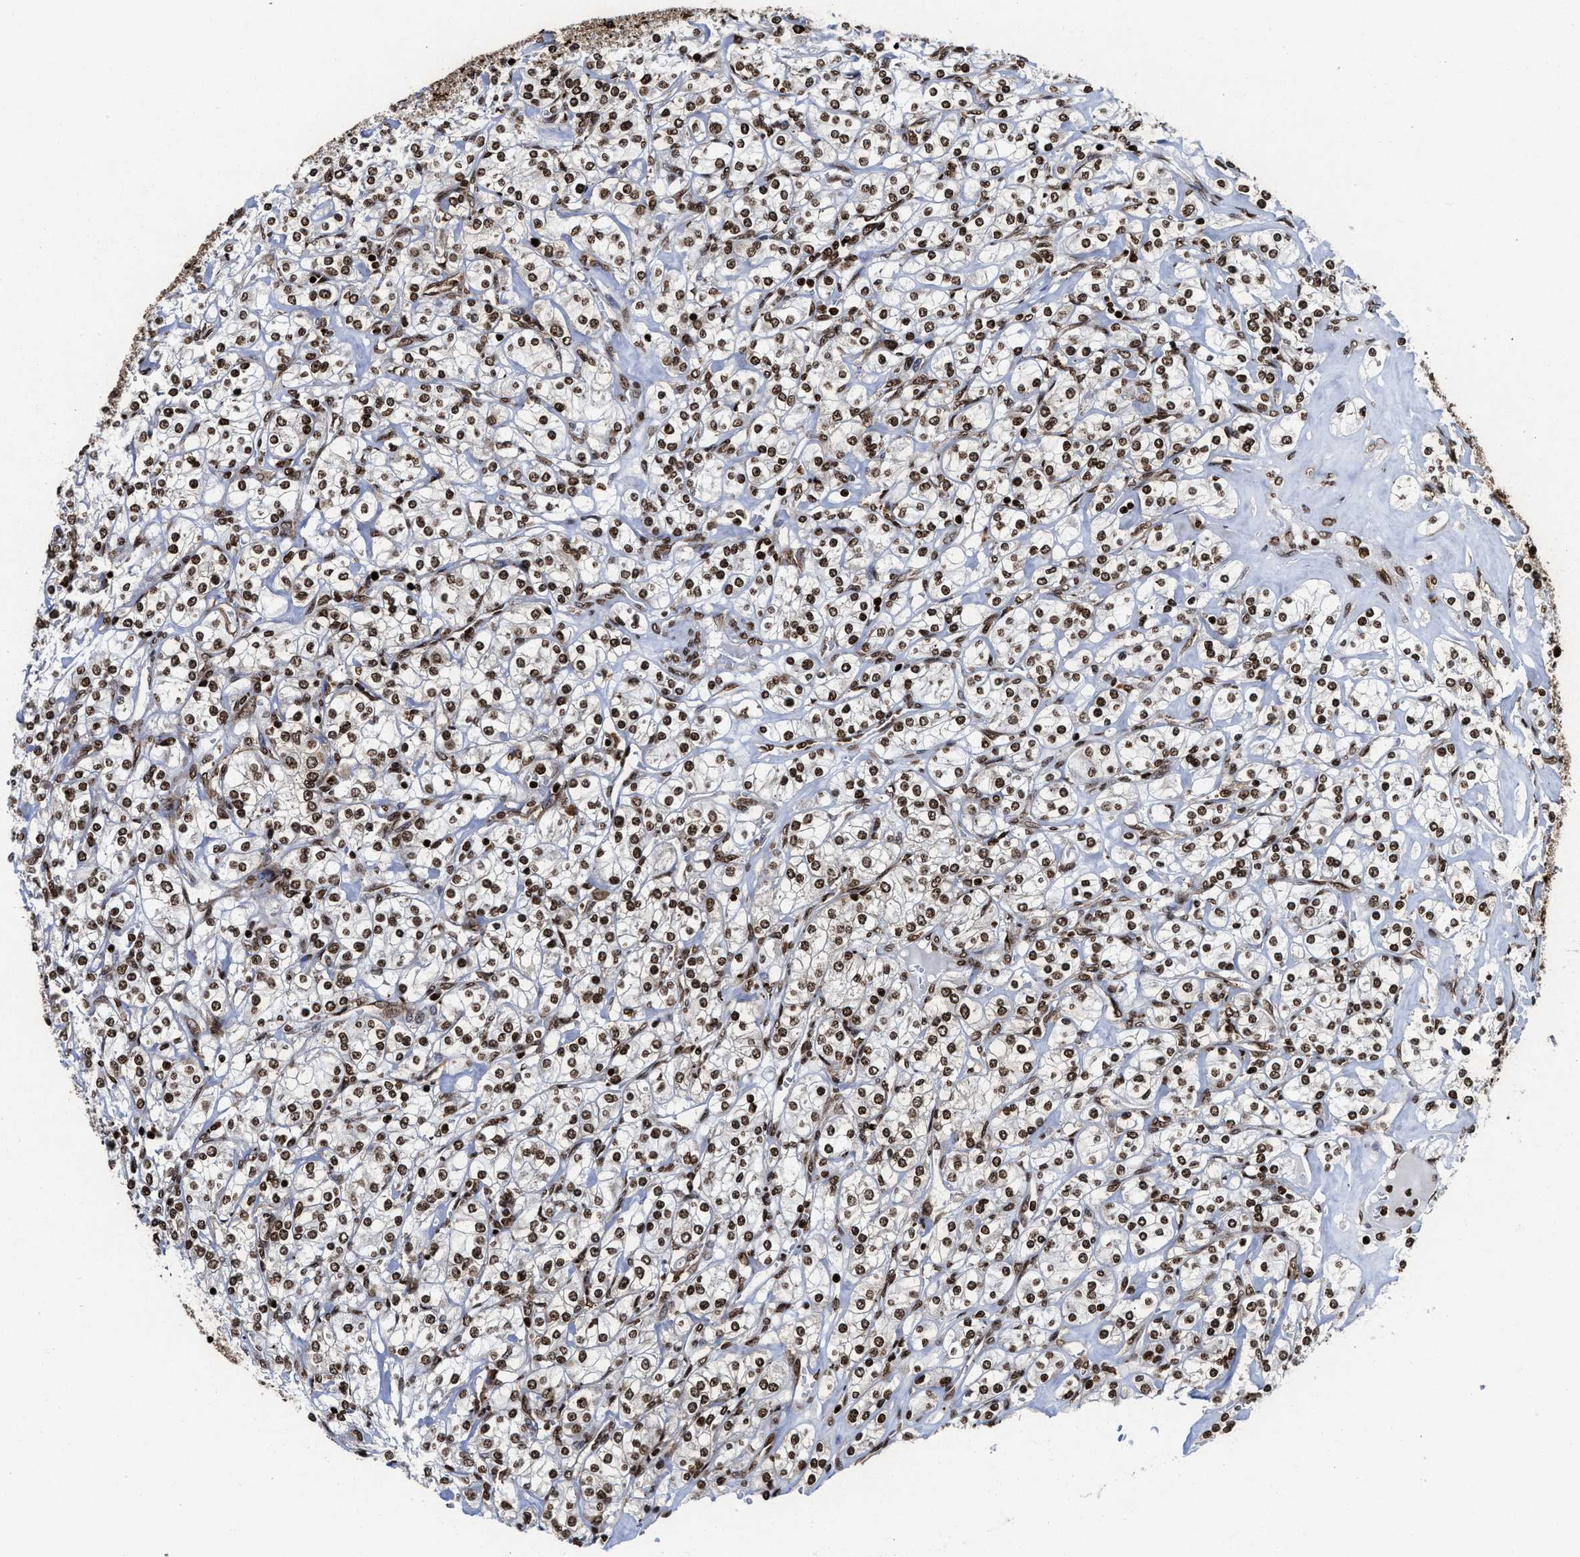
{"staining": {"intensity": "strong", "quantity": ">75%", "location": "nuclear"}, "tissue": "renal cancer", "cell_type": "Tumor cells", "image_type": "cancer", "snomed": [{"axis": "morphology", "description": "Adenocarcinoma, NOS"}, {"axis": "topography", "description": "Kidney"}], "caption": "Protein analysis of adenocarcinoma (renal) tissue reveals strong nuclear positivity in about >75% of tumor cells.", "gene": "ALYREF", "patient": {"sex": "male", "age": 77}}